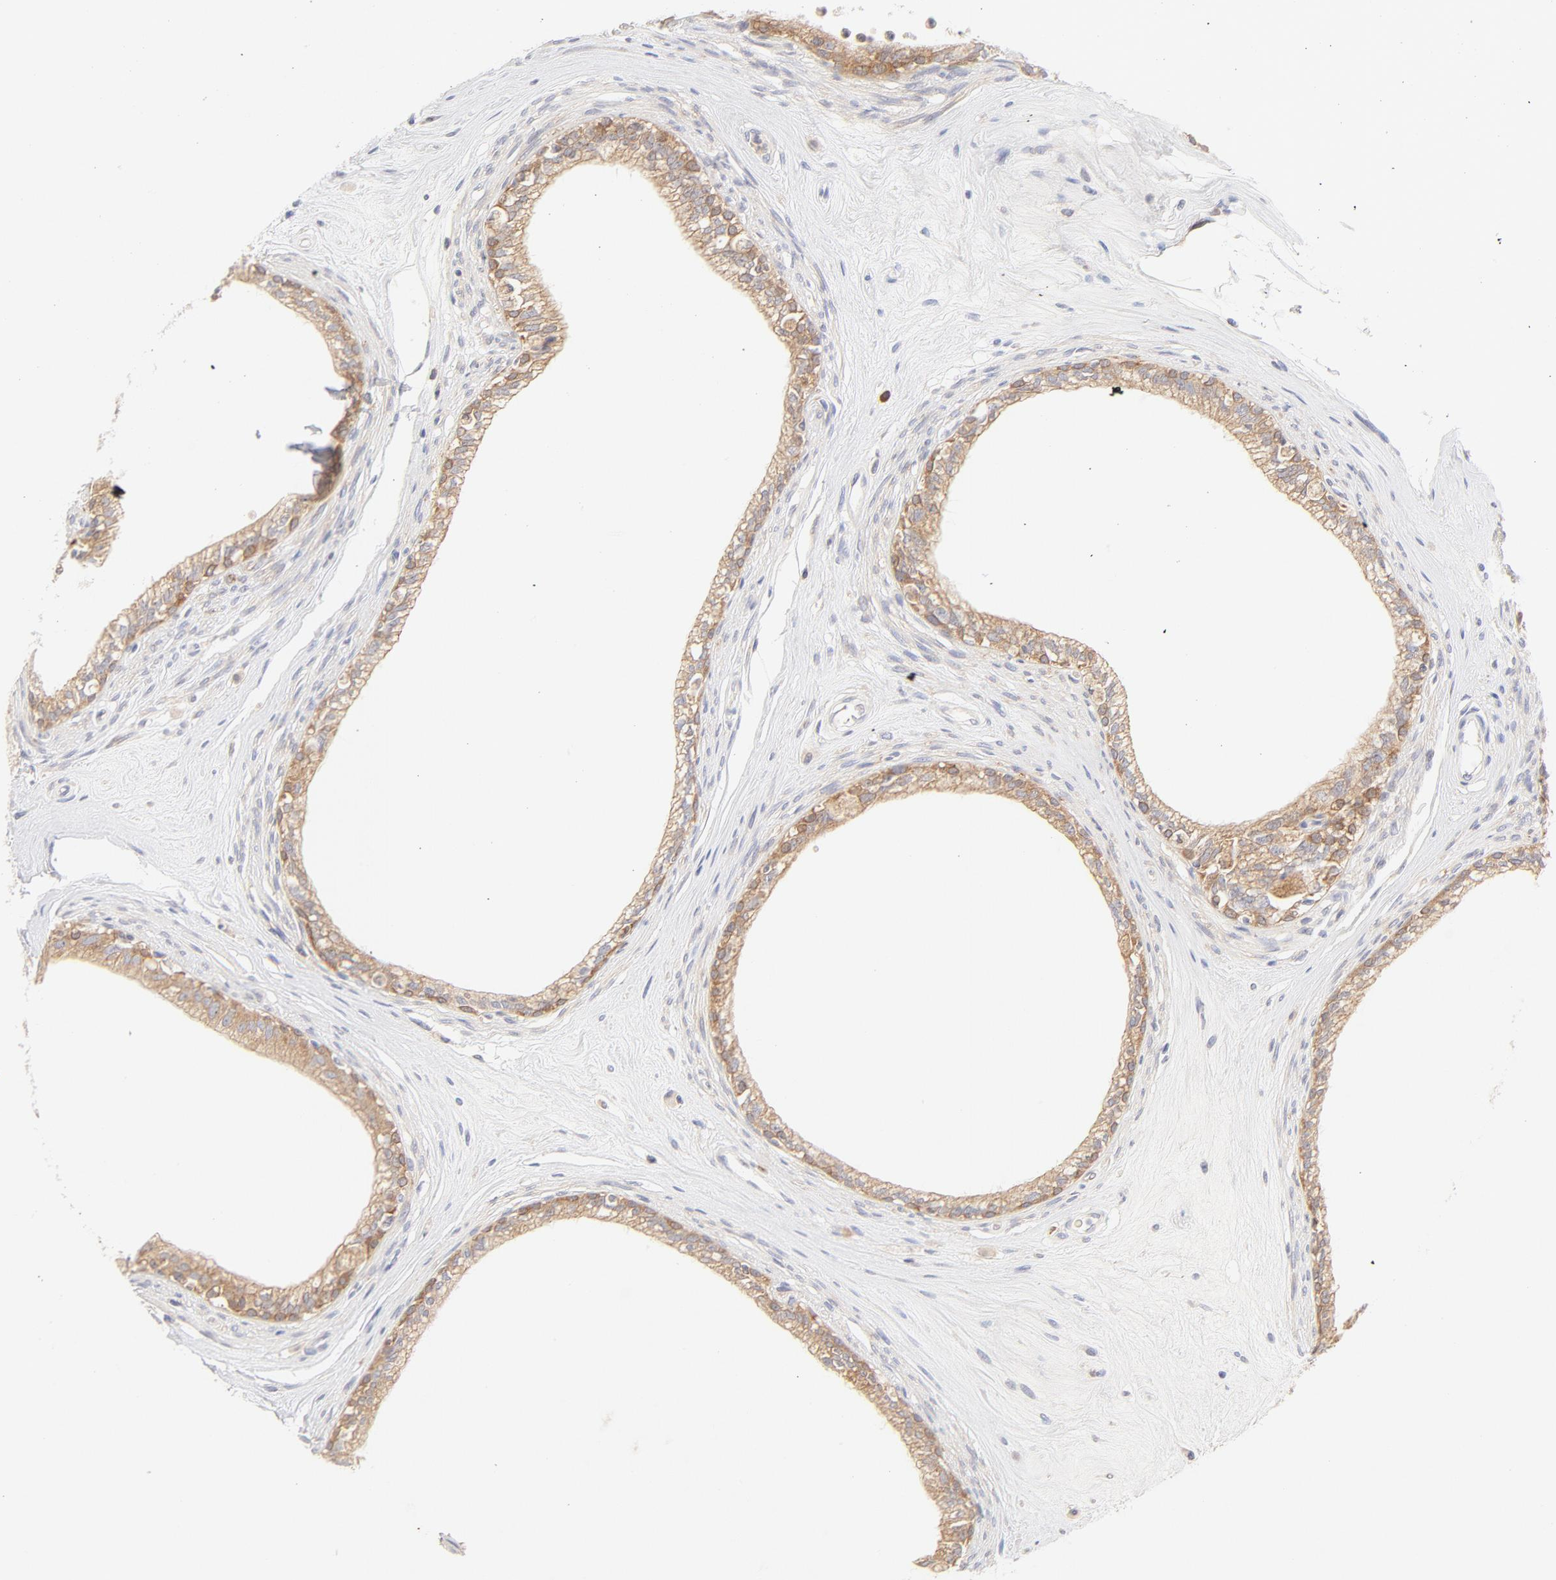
{"staining": {"intensity": "moderate", "quantity": ">75%", "location": "cytoplasmic/membranous"}, "tissue": "epididymis", "cell_type": "Glandular cells", "image_type": "normal", "snomed": [{"axis": "morphology", "description": "Normal tissue, NOS"}, {"axis": "morphology", "description": "Inflammation, NOS"}, {"axis": "topography", "description": "Epididymis"}], "caption": "Normal epididymis displays moderate cytoplasmic/membranous expression in about >75% of glandular cells (IHC, brightfield microscopy, high magnification)..", "gene": "RPS6KA1", "patient": {"sex": "male", "age": 84}}